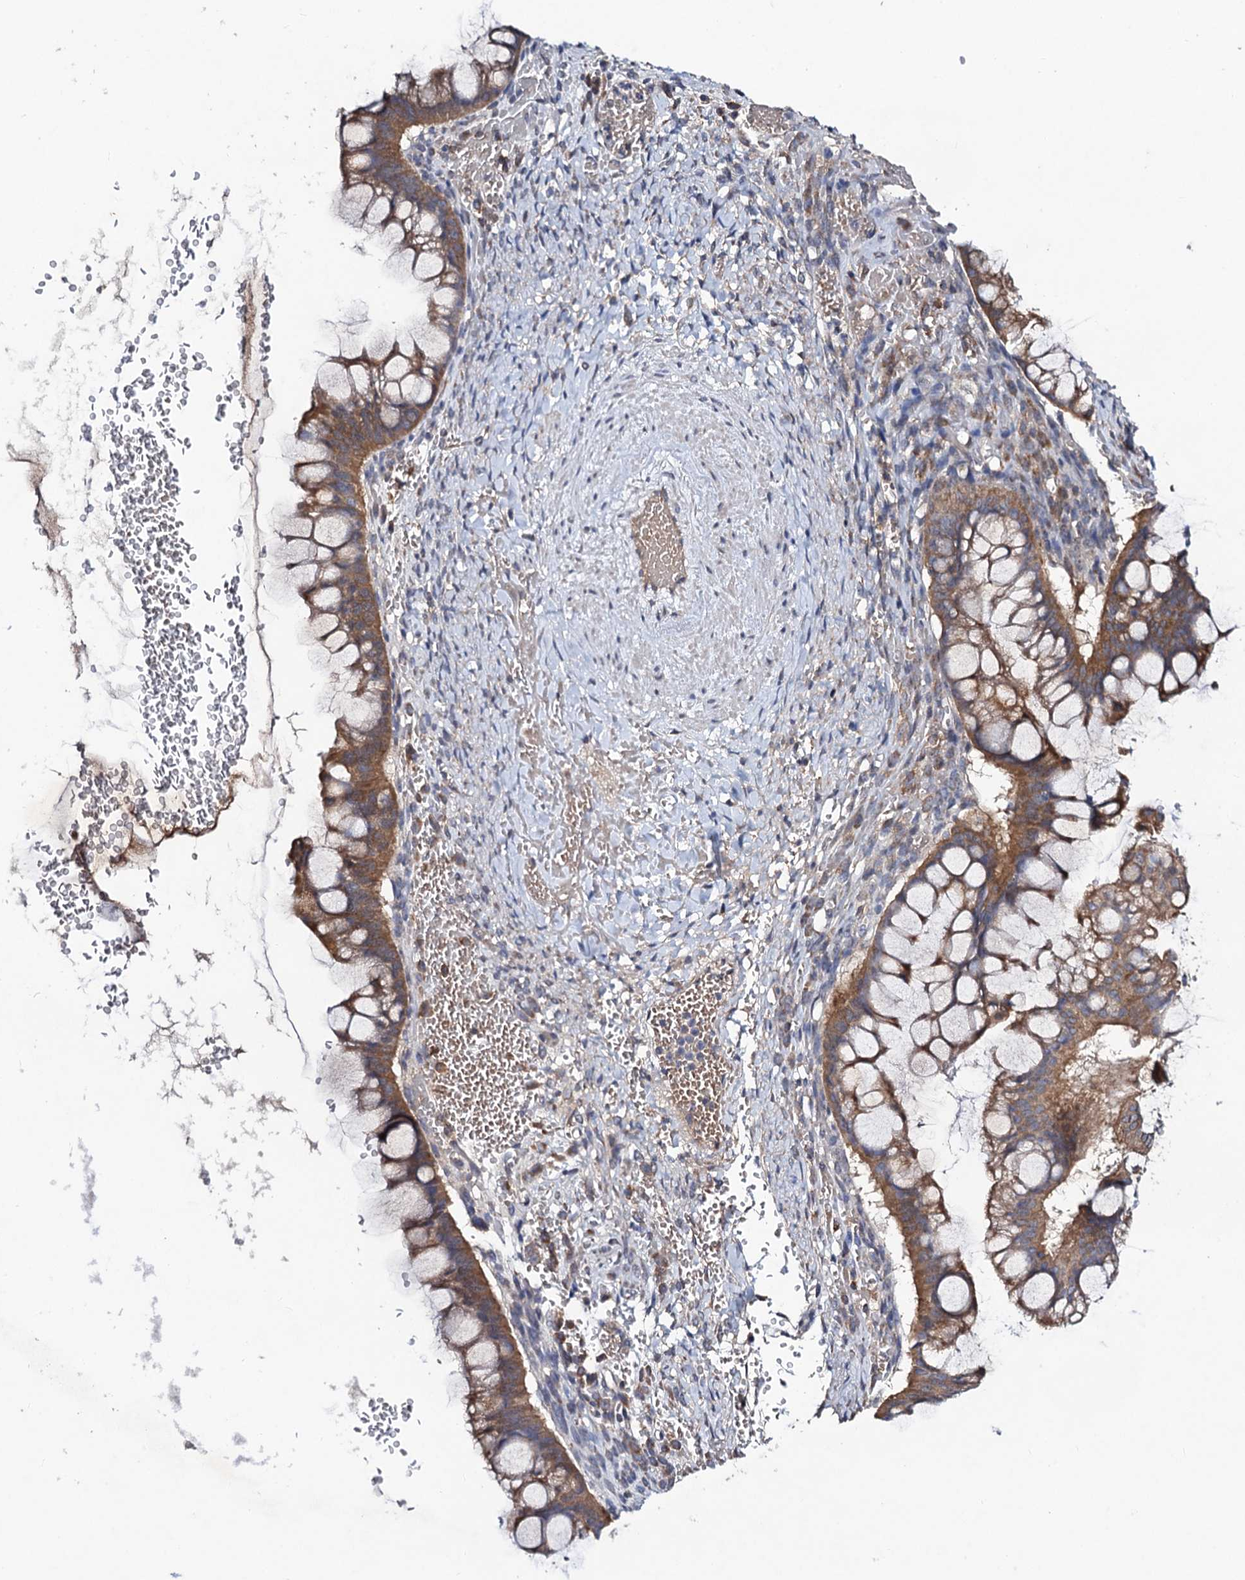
{"staining": {"intensity": "moderate", "quantity": ">75%", "location": "cytoplasmic/membranous"}, "tissue": "ovarian cancer", "cell_type": "Tumor cells", "image_type": "cancer", "snomed": [{"axis": "morphology", "description": "Cystadenocarcinoma, mucinous, NOS"}, {"axis": "topography", "description": "Ovary"}], "caption": "An image of human ovarian cancer (mucinous cystadenocarcinoma) stained for a protein displays moderate cytoplasmic/membranous brown staining in tumor cells.", "gene": "VPS37D", "patient": {"sex": "female", "age": 73}}